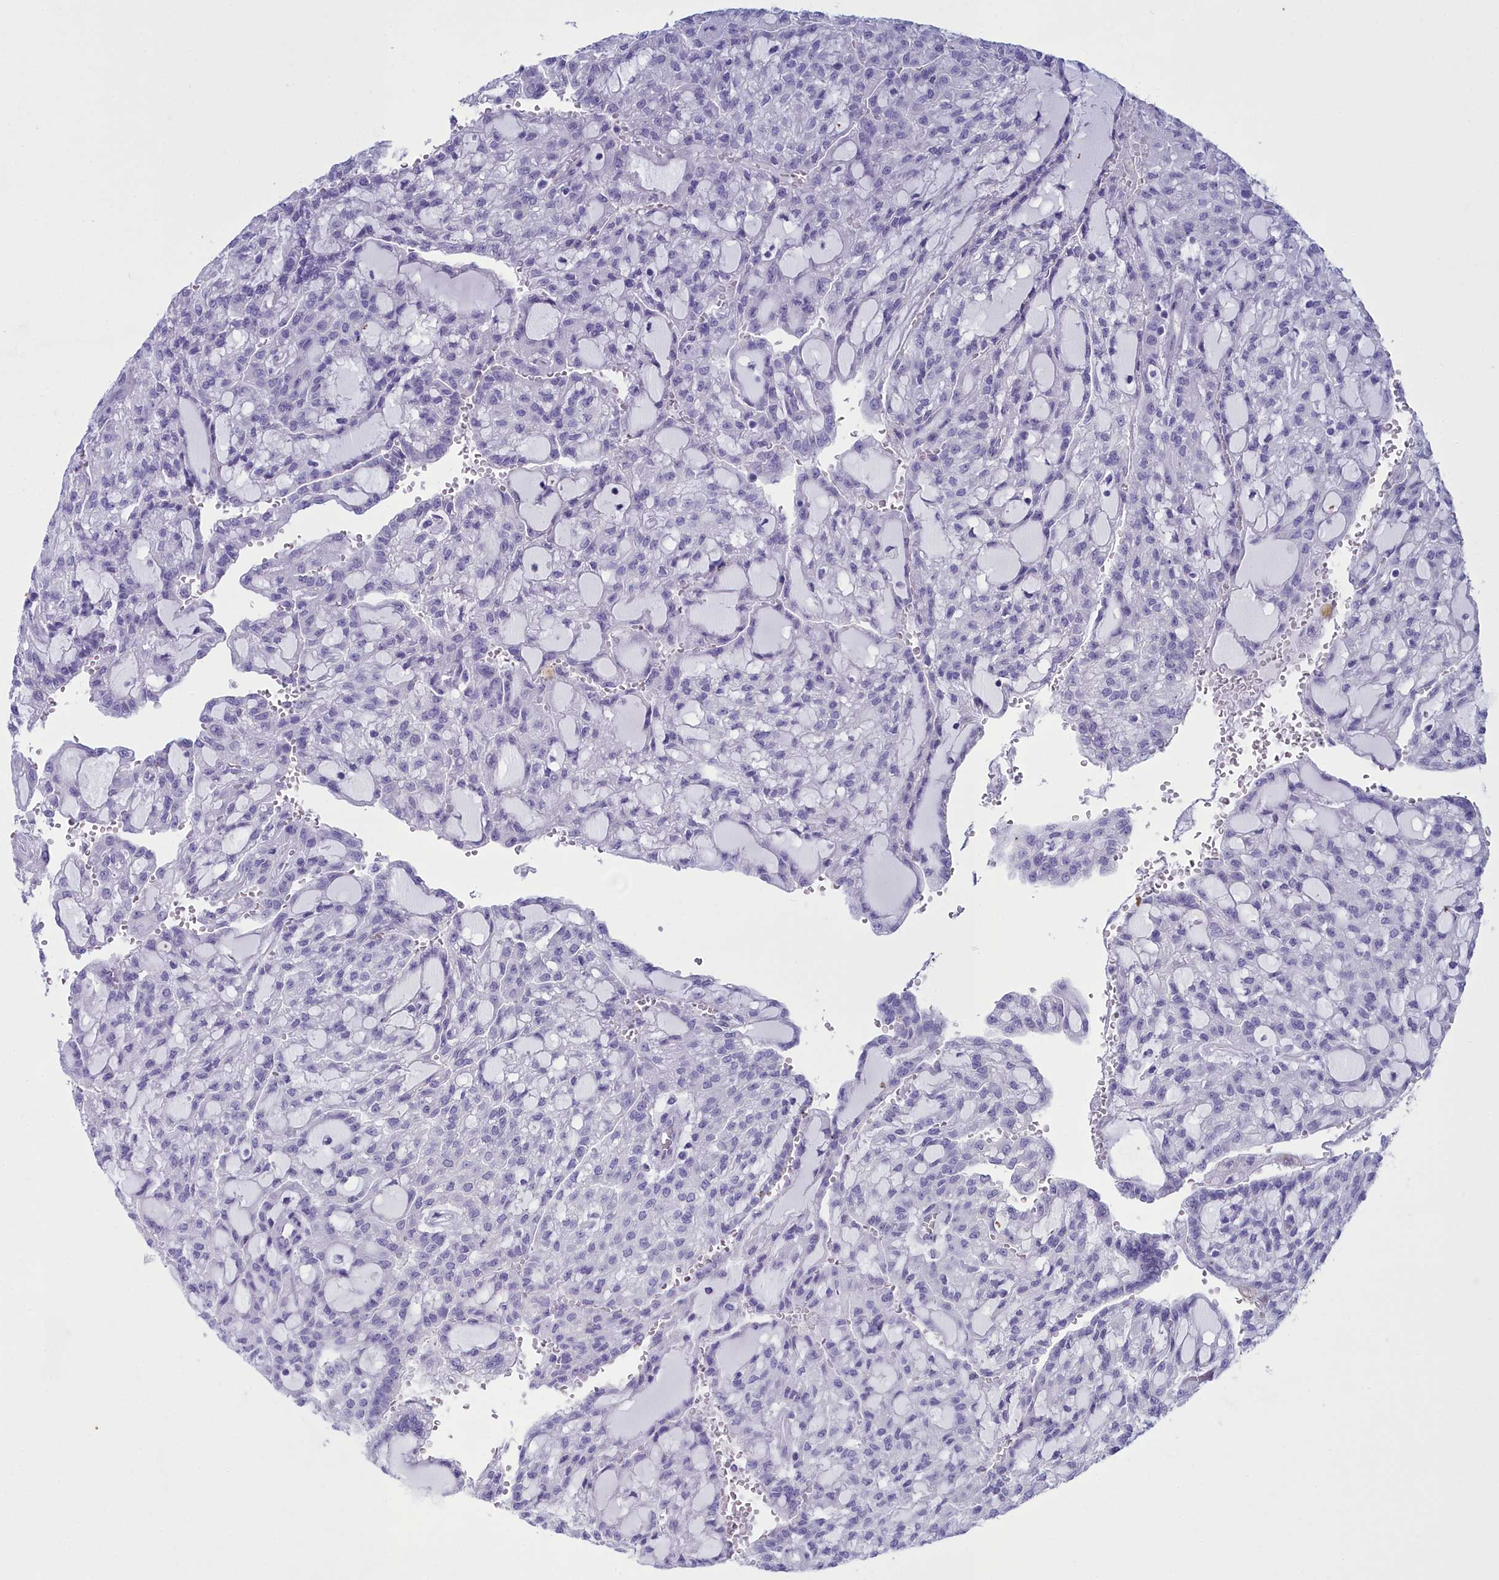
{"staining": {"intensity": "negative", "quantity": "none", "location": "none"}, "tissue": "renal cancer", "cell_type": "Tumor cells", "image_type": "cancer", "snomed": [{"axis": "morphology", "description": "Adenocarcinoma, NOS"}, {"axis": "topography", "description": "Kidney"}], "caption": "Renal adenocarcinoma stained for a protein using IHC displays no positivity tumor cells.", "gene": "MAP6", "patient": {"sex": "male", "age": 63}}